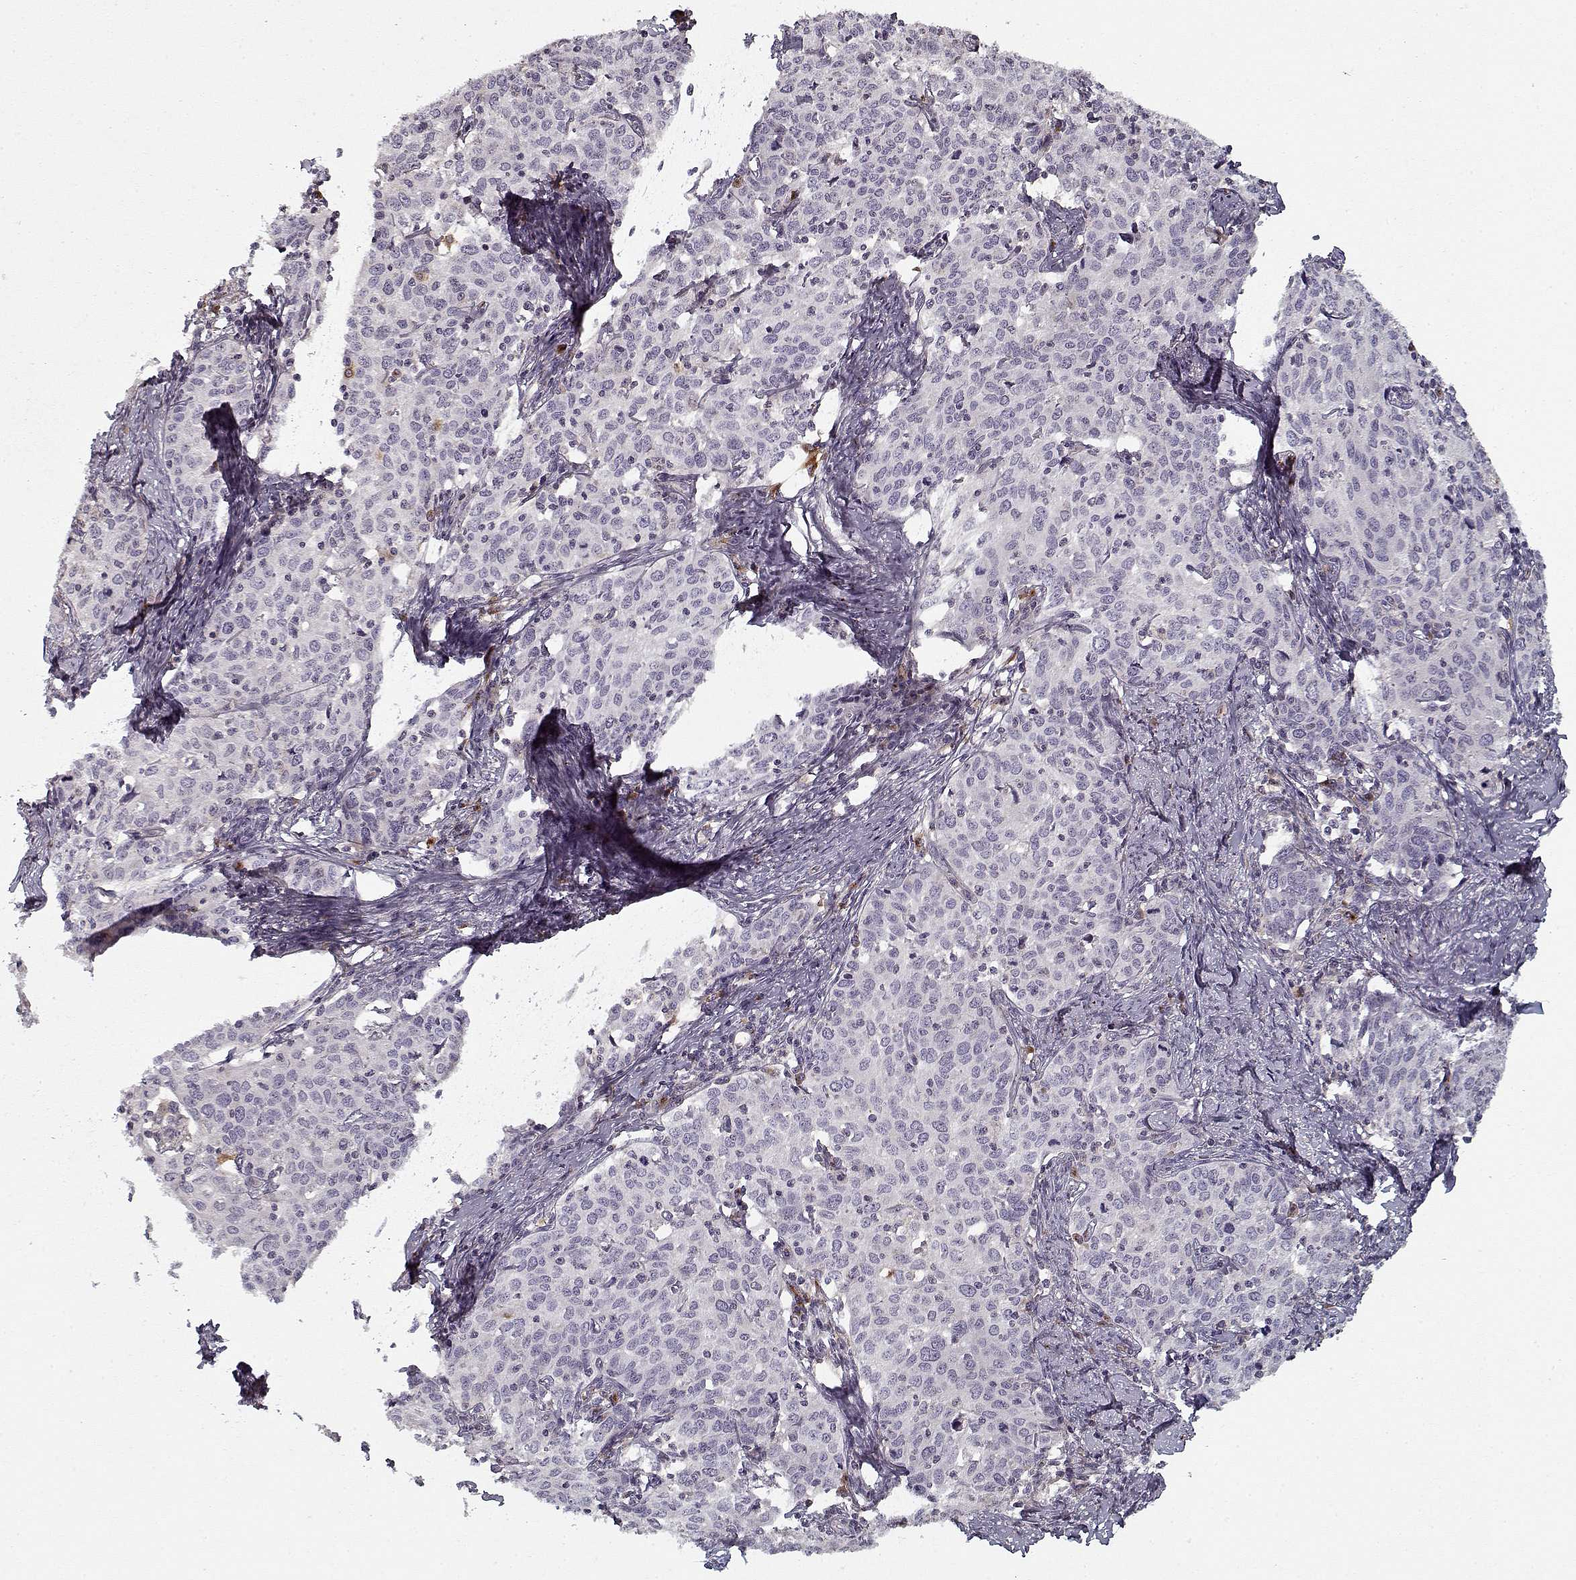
{"staining": {"intensity": "negative", "quantity": "none", "location": "none"}, "tissue": "cervical cancer", "cell_type": "Tumor cells", "image_type": "cancer", "snomed": [{"axis": "morphology", "description": "Squamous cell carcinoma, NOS"}, {"axis": "topography", "description": "Cervix"}], "caption": "There is no significant expression in tumor cells of squamous cell carcinoma (cervical).", "gene": "UNC13D", "patient": {"sex": "female", "age": 62}}